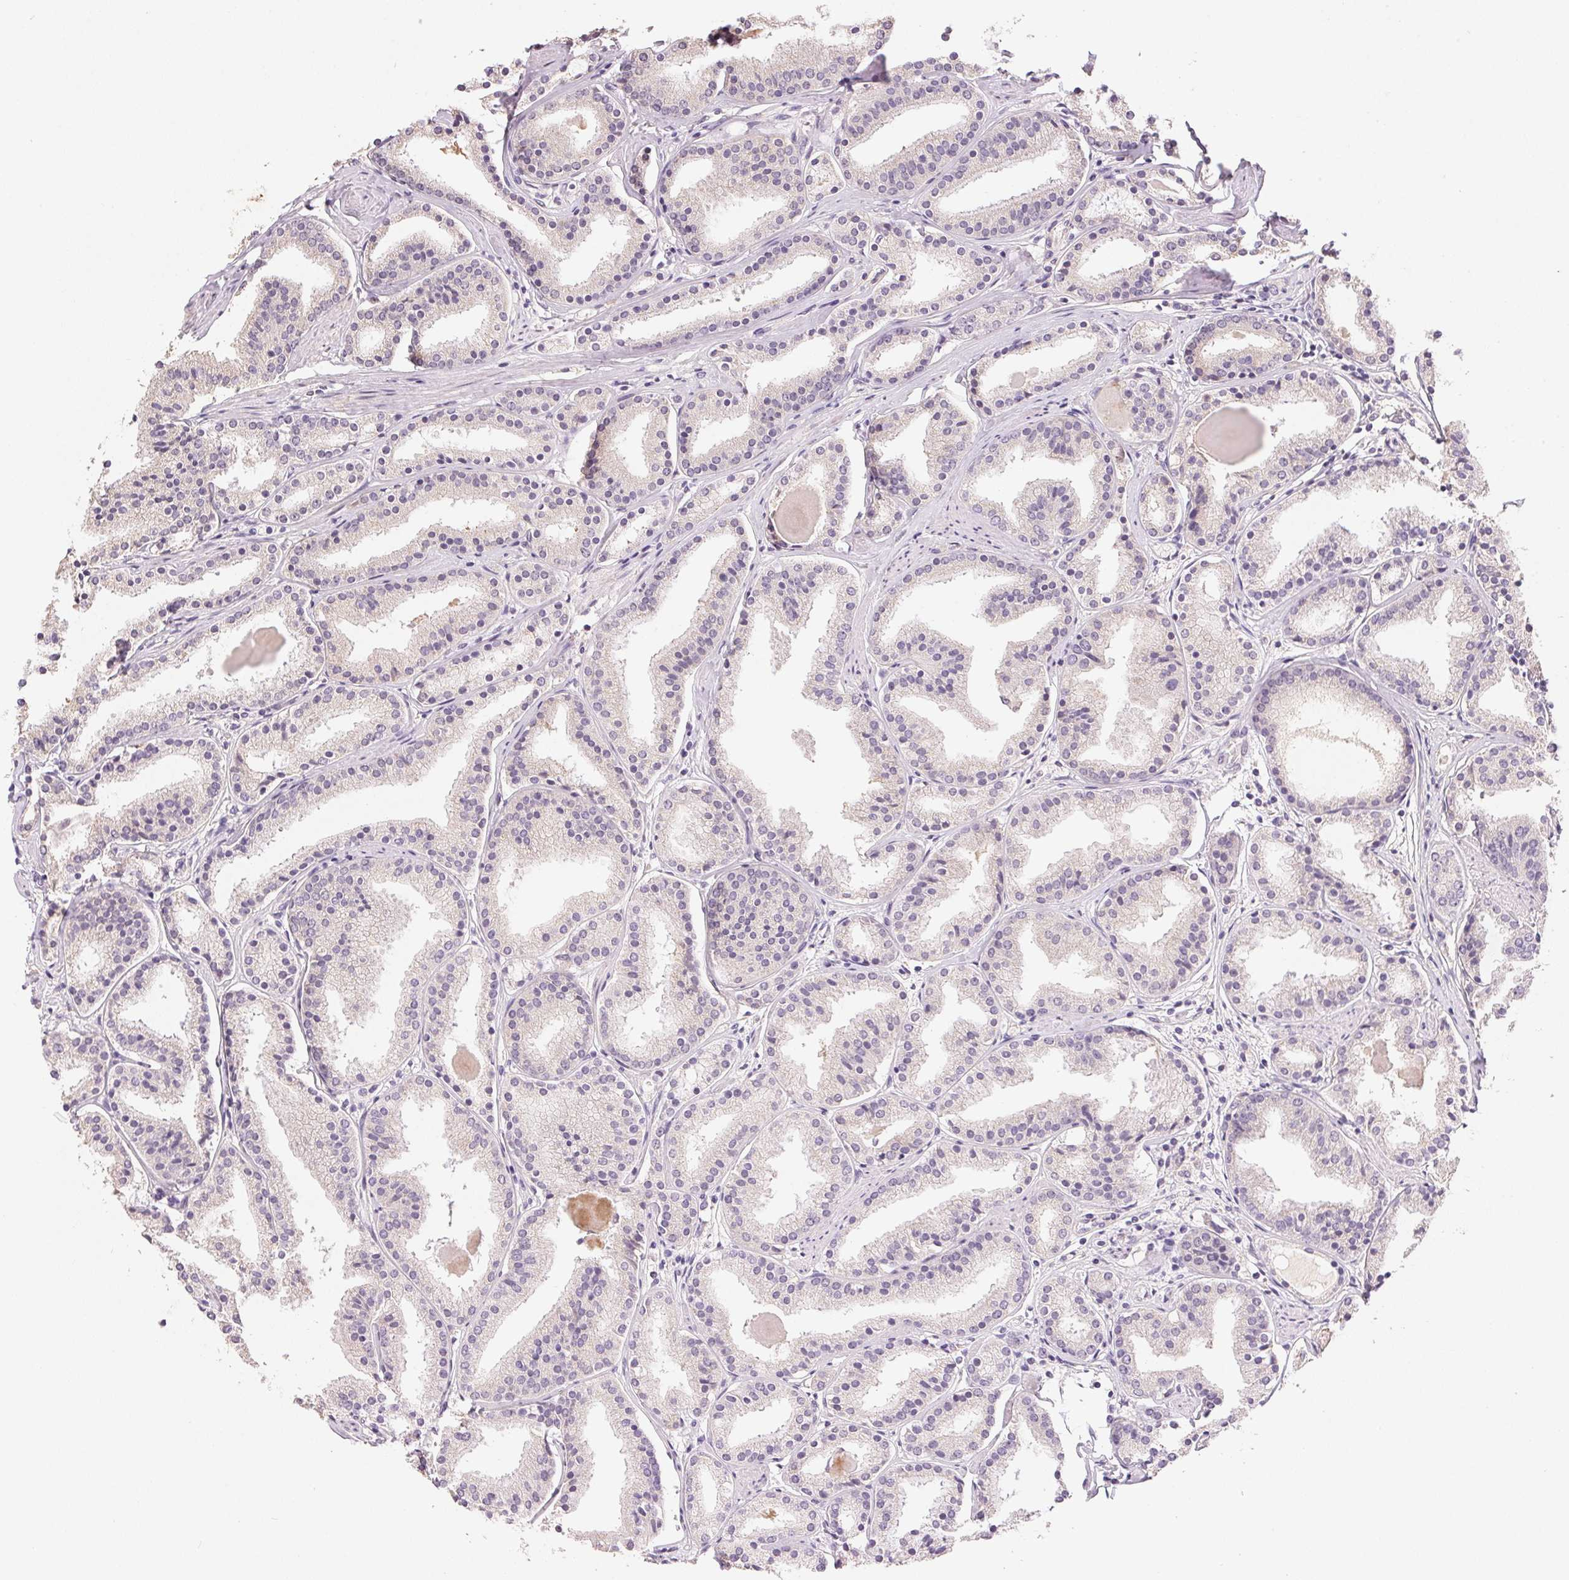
{"staining": {"intensity": "negative", "quantity": "none", "location": "none"}, "tissue": "prostate cancer", "cell_type": "Tumor cells", "image_type": "cancer", "snomed": [{"axis": "morphology", "description": "Adenocarcinoma, High grade"}, {"axis": "topography", "description": "Prostate"}], "caption": "A histopathology image of human prostate high-grade adenocarcinoma is negative for staining in tumor cells. (DAB immunohistochemistry with hematoxylin counter stain).", "gene": "LYZL6", "patient": {"sex": "male", "age": 63}}